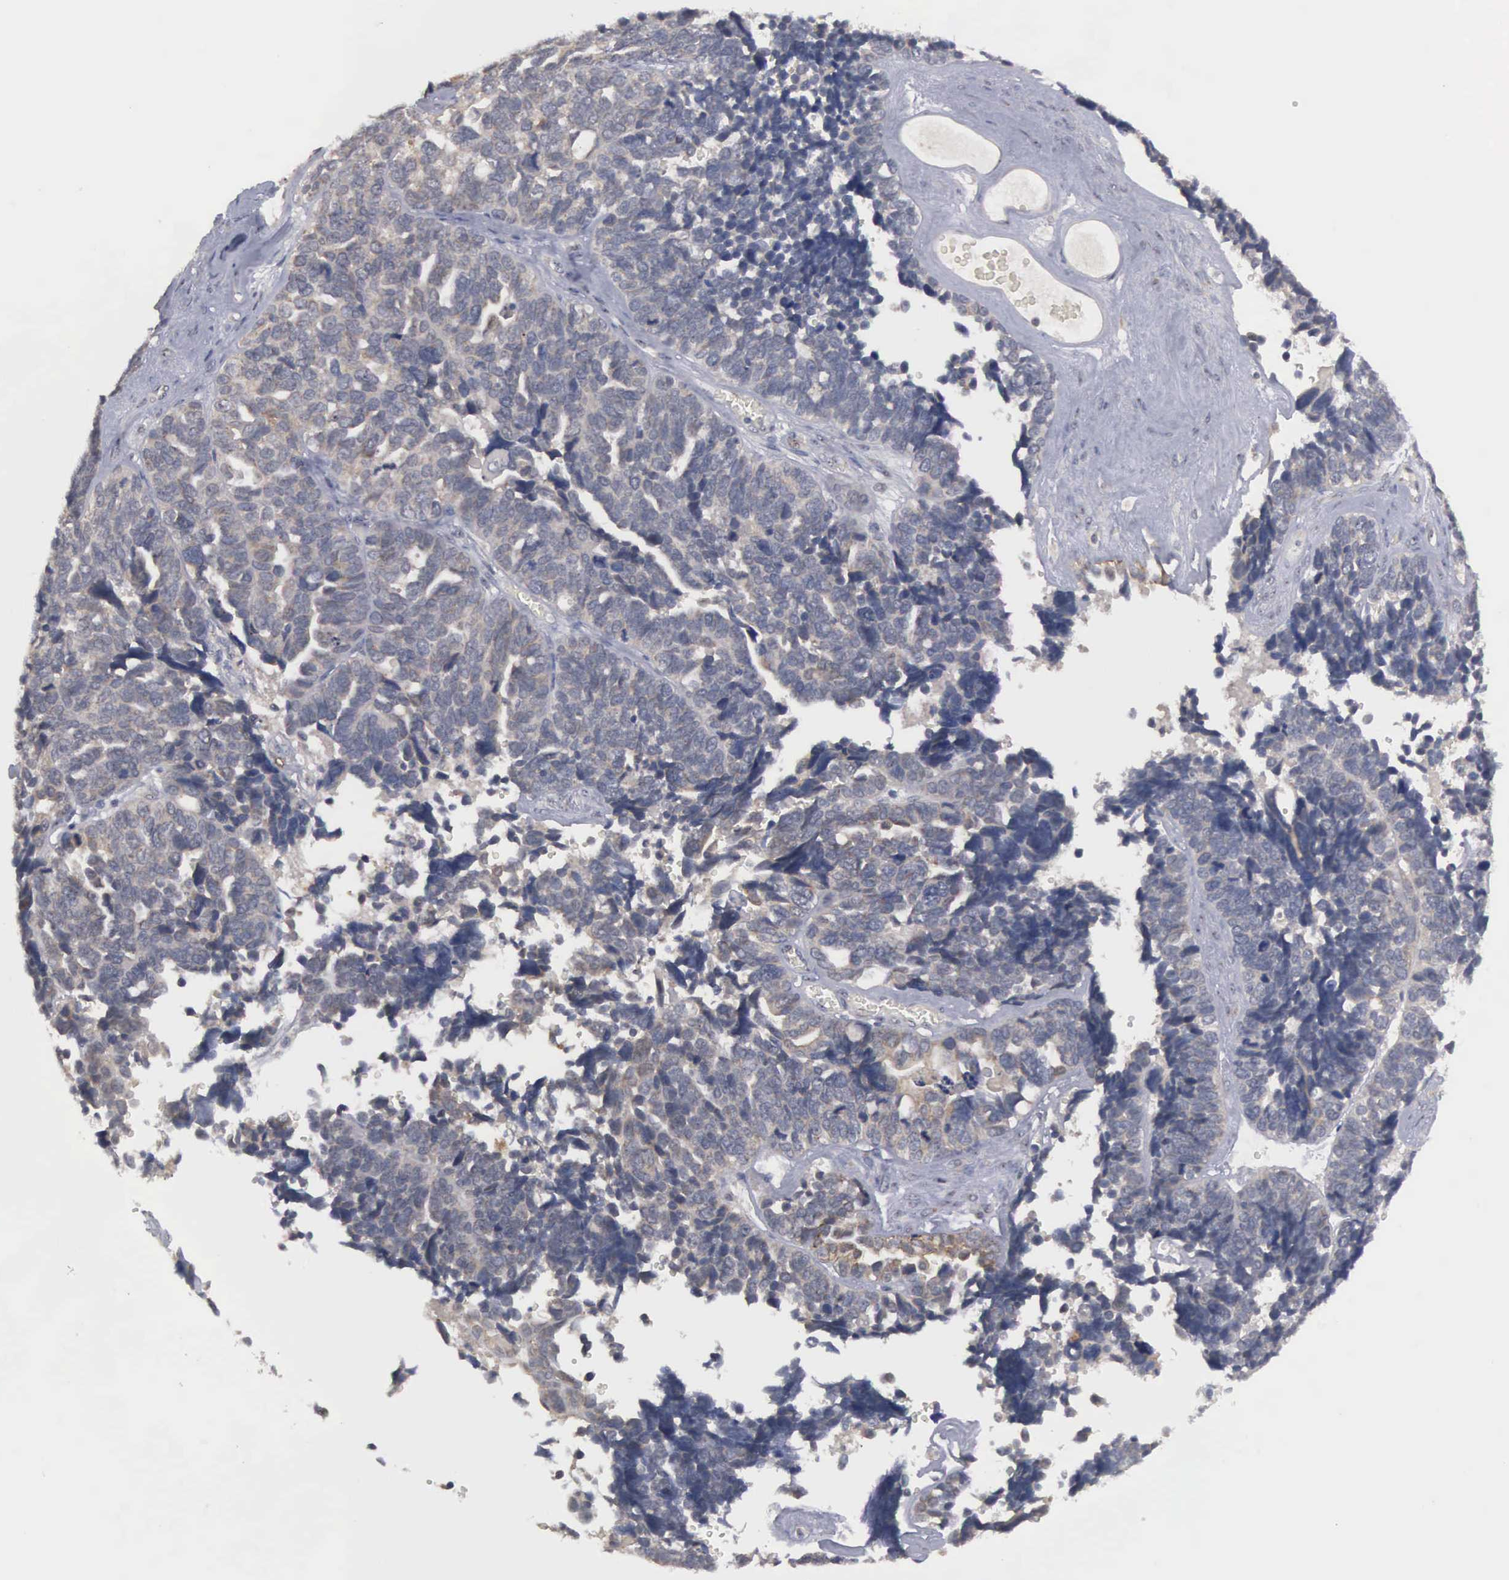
{"staining": {"intensity": "weak", "quantity": ">75%", "location": "cytoplasmic/membranous"}, "tissue": "ovarian cancer", "cell_type": "Tumor cells", "image_type": "cancer", "snomed": [{"axis": "morphology", "description": "Cystadenocarcinoma, serous, NOS"}, {"axis": "topography", "description": "Ovary"}], "caption": "Serous cystadenocarcinoma (ovarian) was stained to show a protein in brown. There is low levels of weak cytoplasmic/membranous positivity in approximately >75% of tumor cells.", "gene": "AMN", "patient": {"sex": "female", "age": 77}}